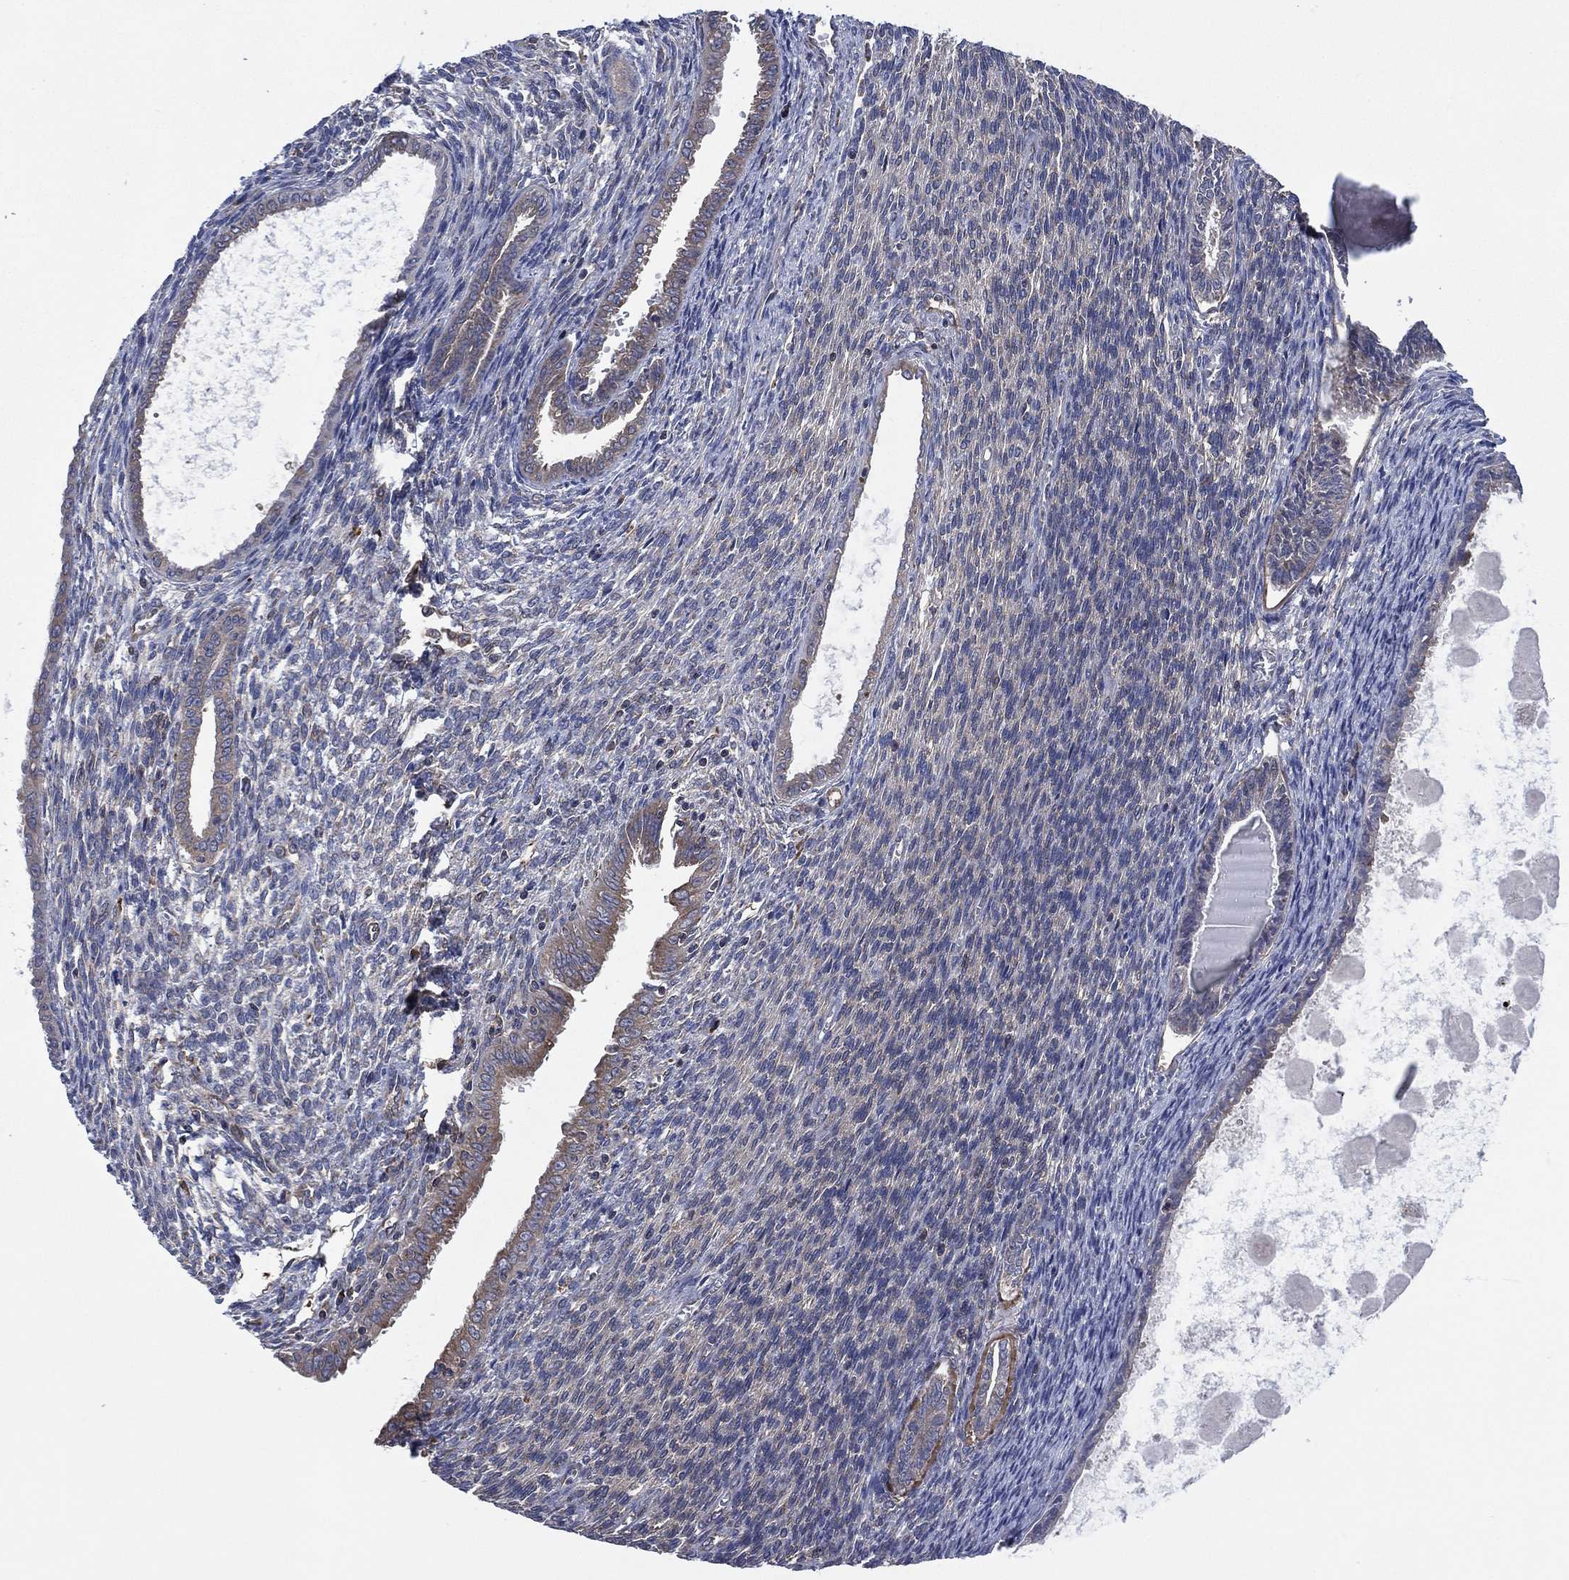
{"staining": {"intensity": "moderate", "quantity": "<25%", "location": "cytoplasmic/membranous"}, "tissue": "endometrial cancer", "cell_type": "Tumor cells", "image_type": "cancer", "snomed": [{"axis": "morphology", "description": "Adenocarcinoma, NOS"}, {"axis": "topography", "description": "Endometrium"}], "caption": "Moderate cytoplasmic/membranous protein positivity is appreciated in about <25% of tumor cells in endometrial cancer (adenocarcinoma).", "gene": "C2orf76", "patient": {"sex": "female", "age": 86}}